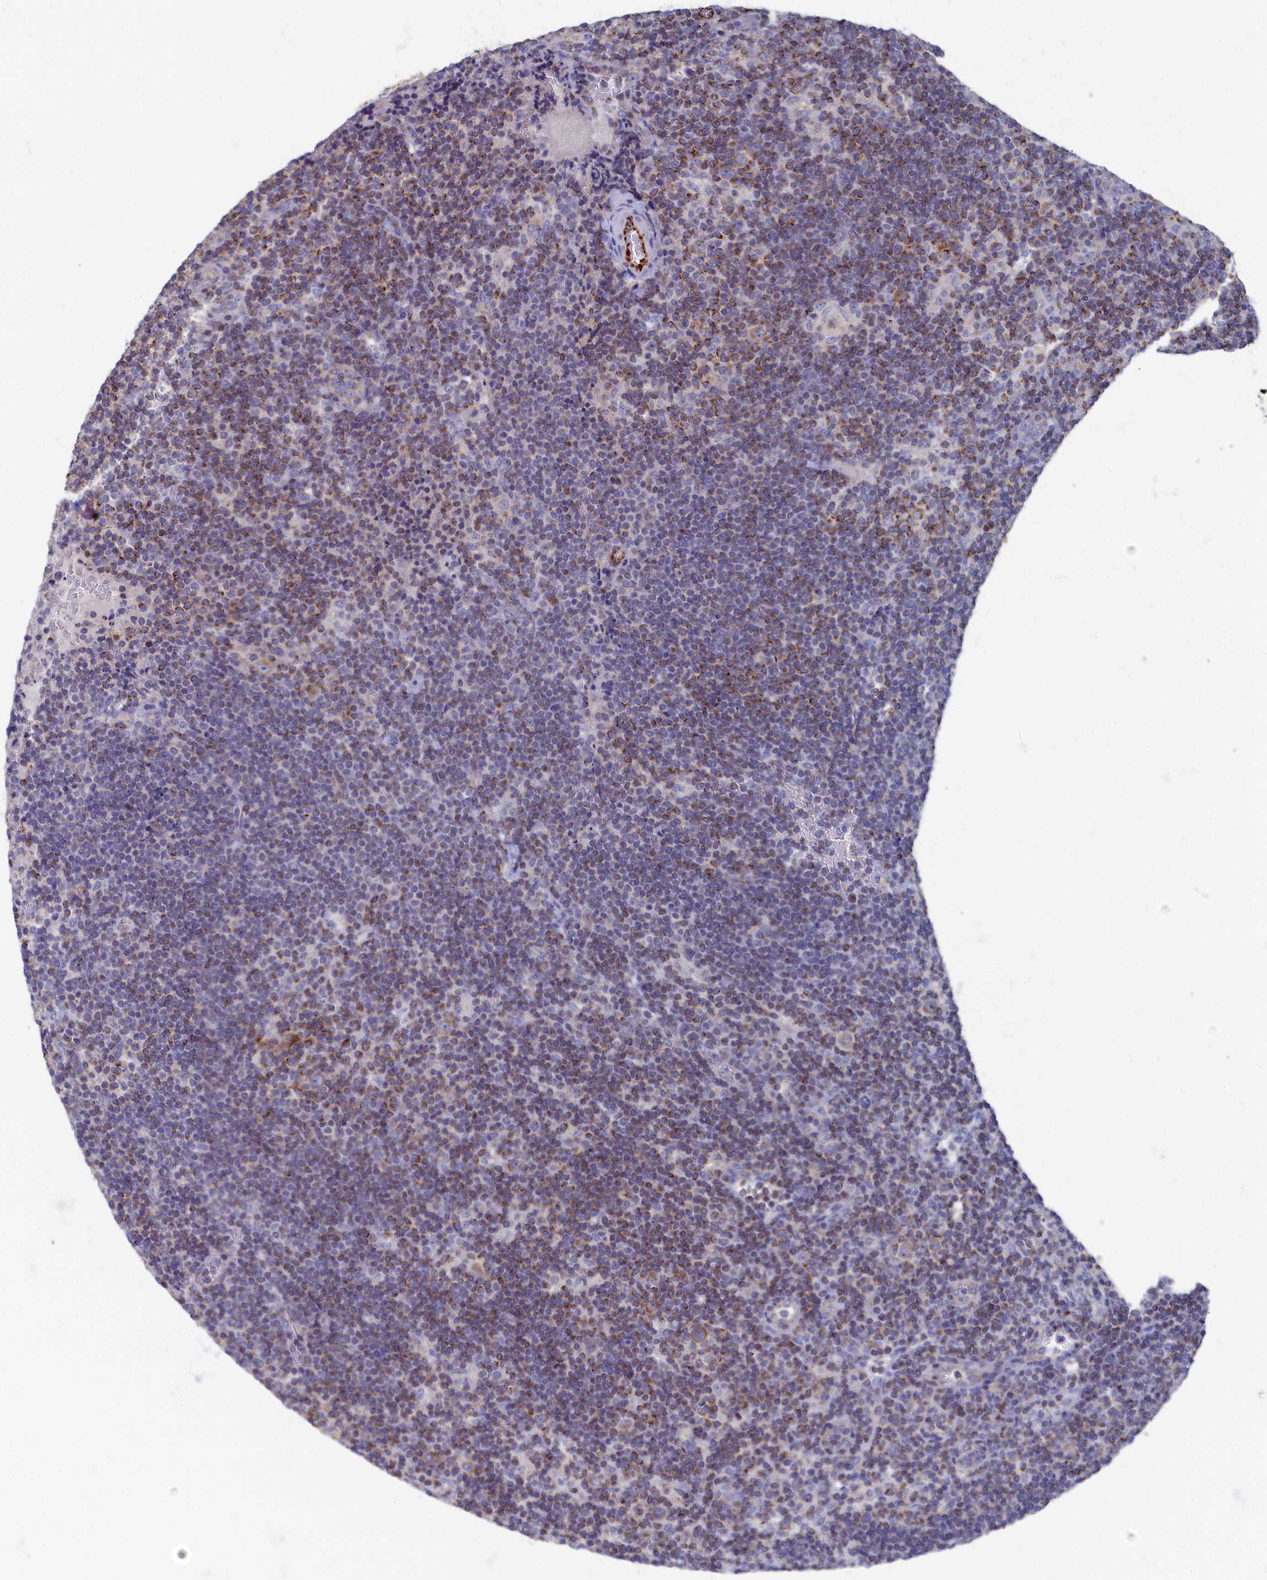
{"staining": {"intensity": "moderate", "quantity": ">75%", "location": "cytoplasmic/membranous"}, "tissue": "lymphoma", "cell_type": "Tumor cells", "image_type": "cancer", "snomed": [{"axis": "morphology", "description": "Hodgkin's disease, NOS"}, {"axis": "topography", "description": "Lymph node"}], "caption": "DAB immunohistochemical staining of human lymphoma demonstrates moderate cytoplasmic/membranous protein staining in approximately >75% of tumor cells. The staining is performed using DAB (3,3'-diaminobenzidine) brown chromogen to label protein expression. The nuclei are counter-stained blue using hematoxylin.", "gene": "OCIAD2", "patient": {"sex": "female", "age": 57}}